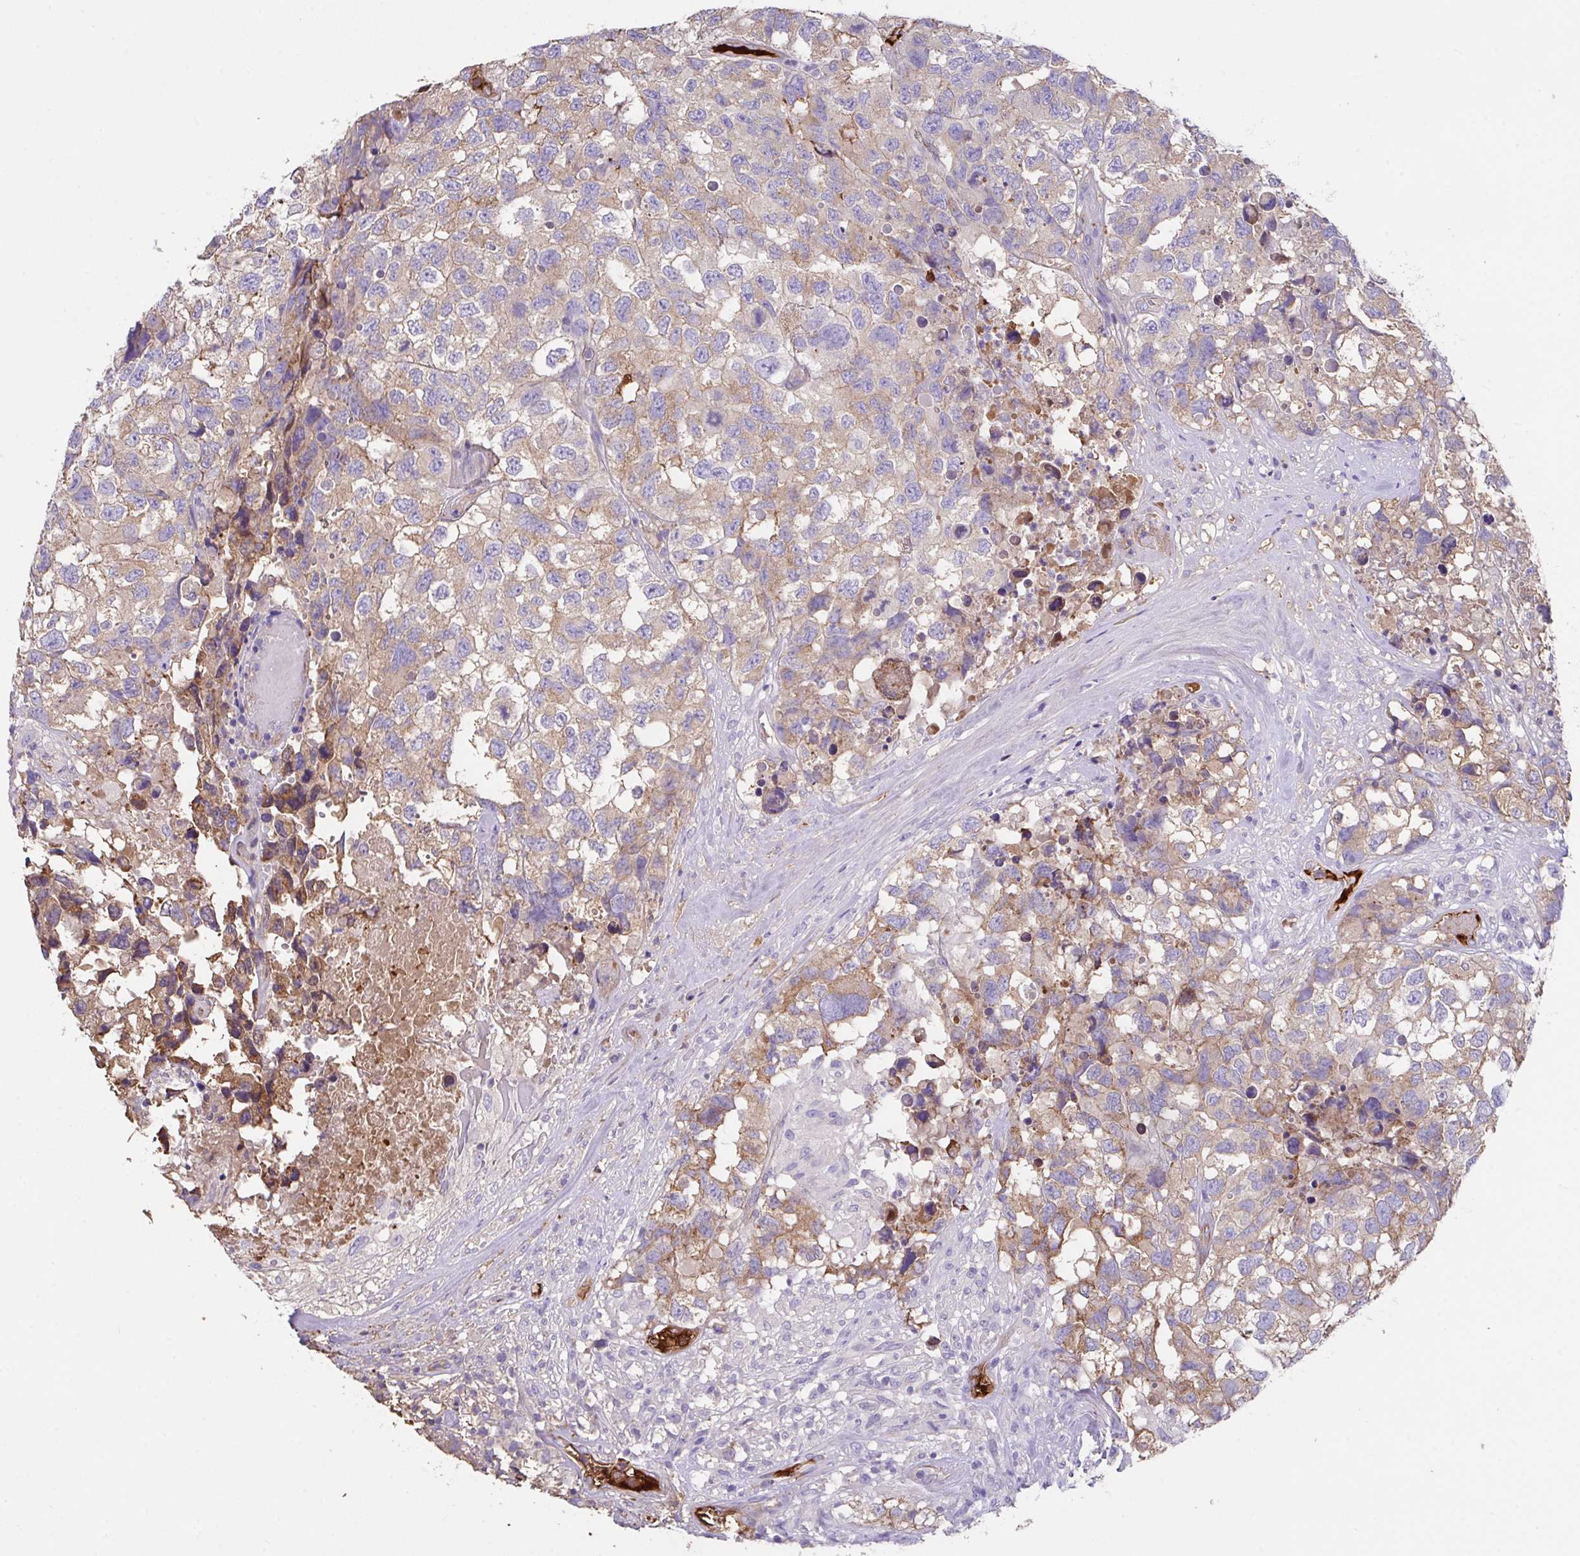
{"staining": {"intensity": "weak", "quantity": "25%-75%", "location": "cytoplasmic/membranous"}, "tissue": "testis cancer", "cell_type": "Tumor cells", "image_type": "cancer", "snomed": [{"axis": "morphology", "description": "Carcinoma, Embryonal, NOS"}, {"axis": "topography", "description": "Testis"}], "caption": "Brown immunohistochemical staining in human testis embryonal carcinoma displays weak cytoplasmic/membranous staining in about 25%-75% of tumor cells.", "gene": "ZNF813", "patient": {"sex": "male", "age": 83}}